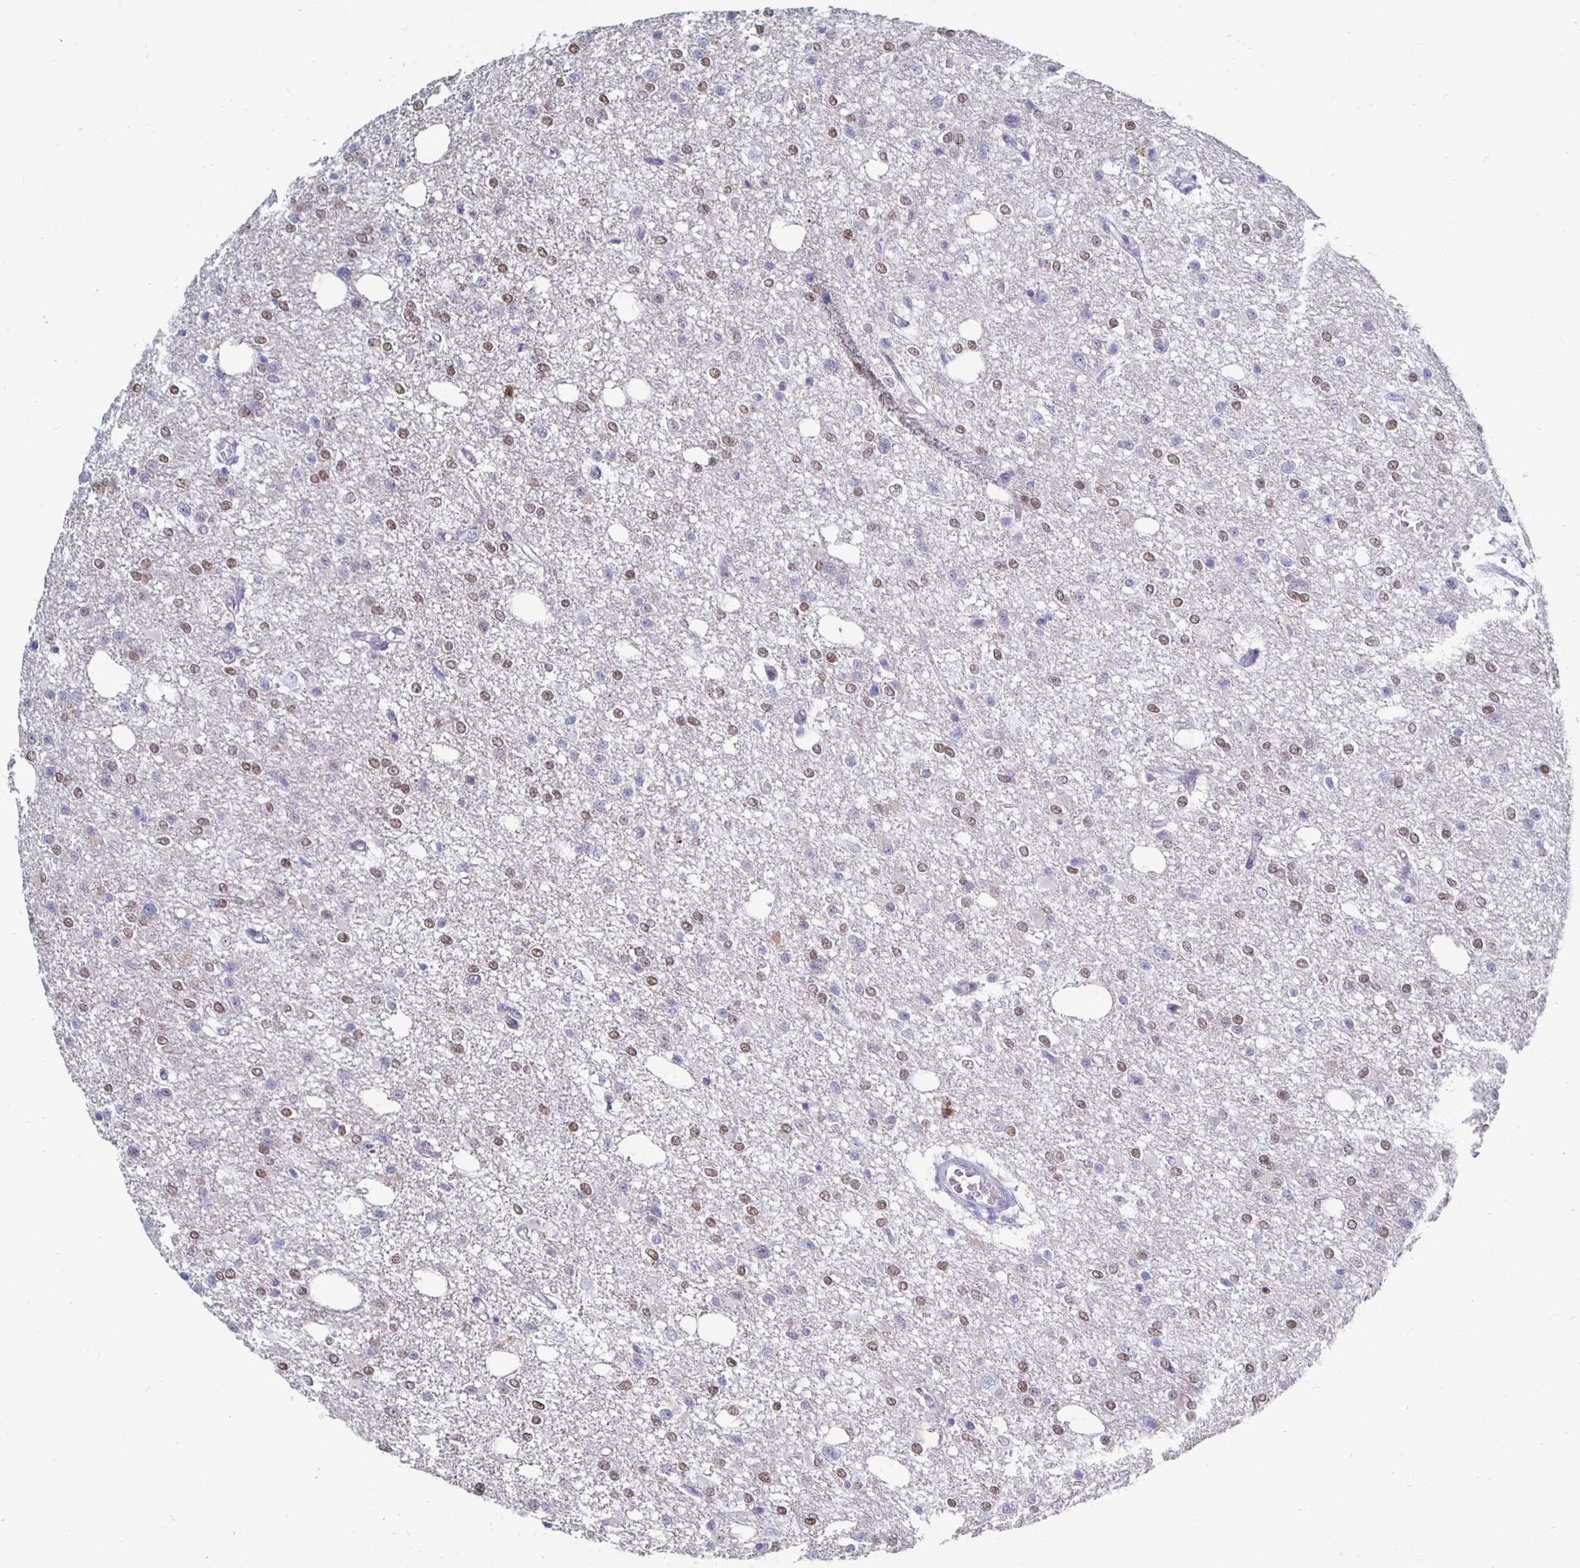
{"staining": {"intensity": "moderate", "quantity": "25%-75%", "location": "nuclear"}, "tissue": "glioma", "cell_type": "Tumor cells", "image_type": "cancer", "snomed": [{"axis": "morphology", "description": "Glioma, malignant, Low grade"}, {"axis": "topography", "description": "Brain"}], "caption": "DAB immunohistochemical staining of glioma reveals moderate nuclear protein expression in about 25%-75% of tumor cells. (brown staining indicates protein expression, while blue staining denotes nuclei).", "gene": "NOCT", "patient": {"sex": "male", "age": 26}}